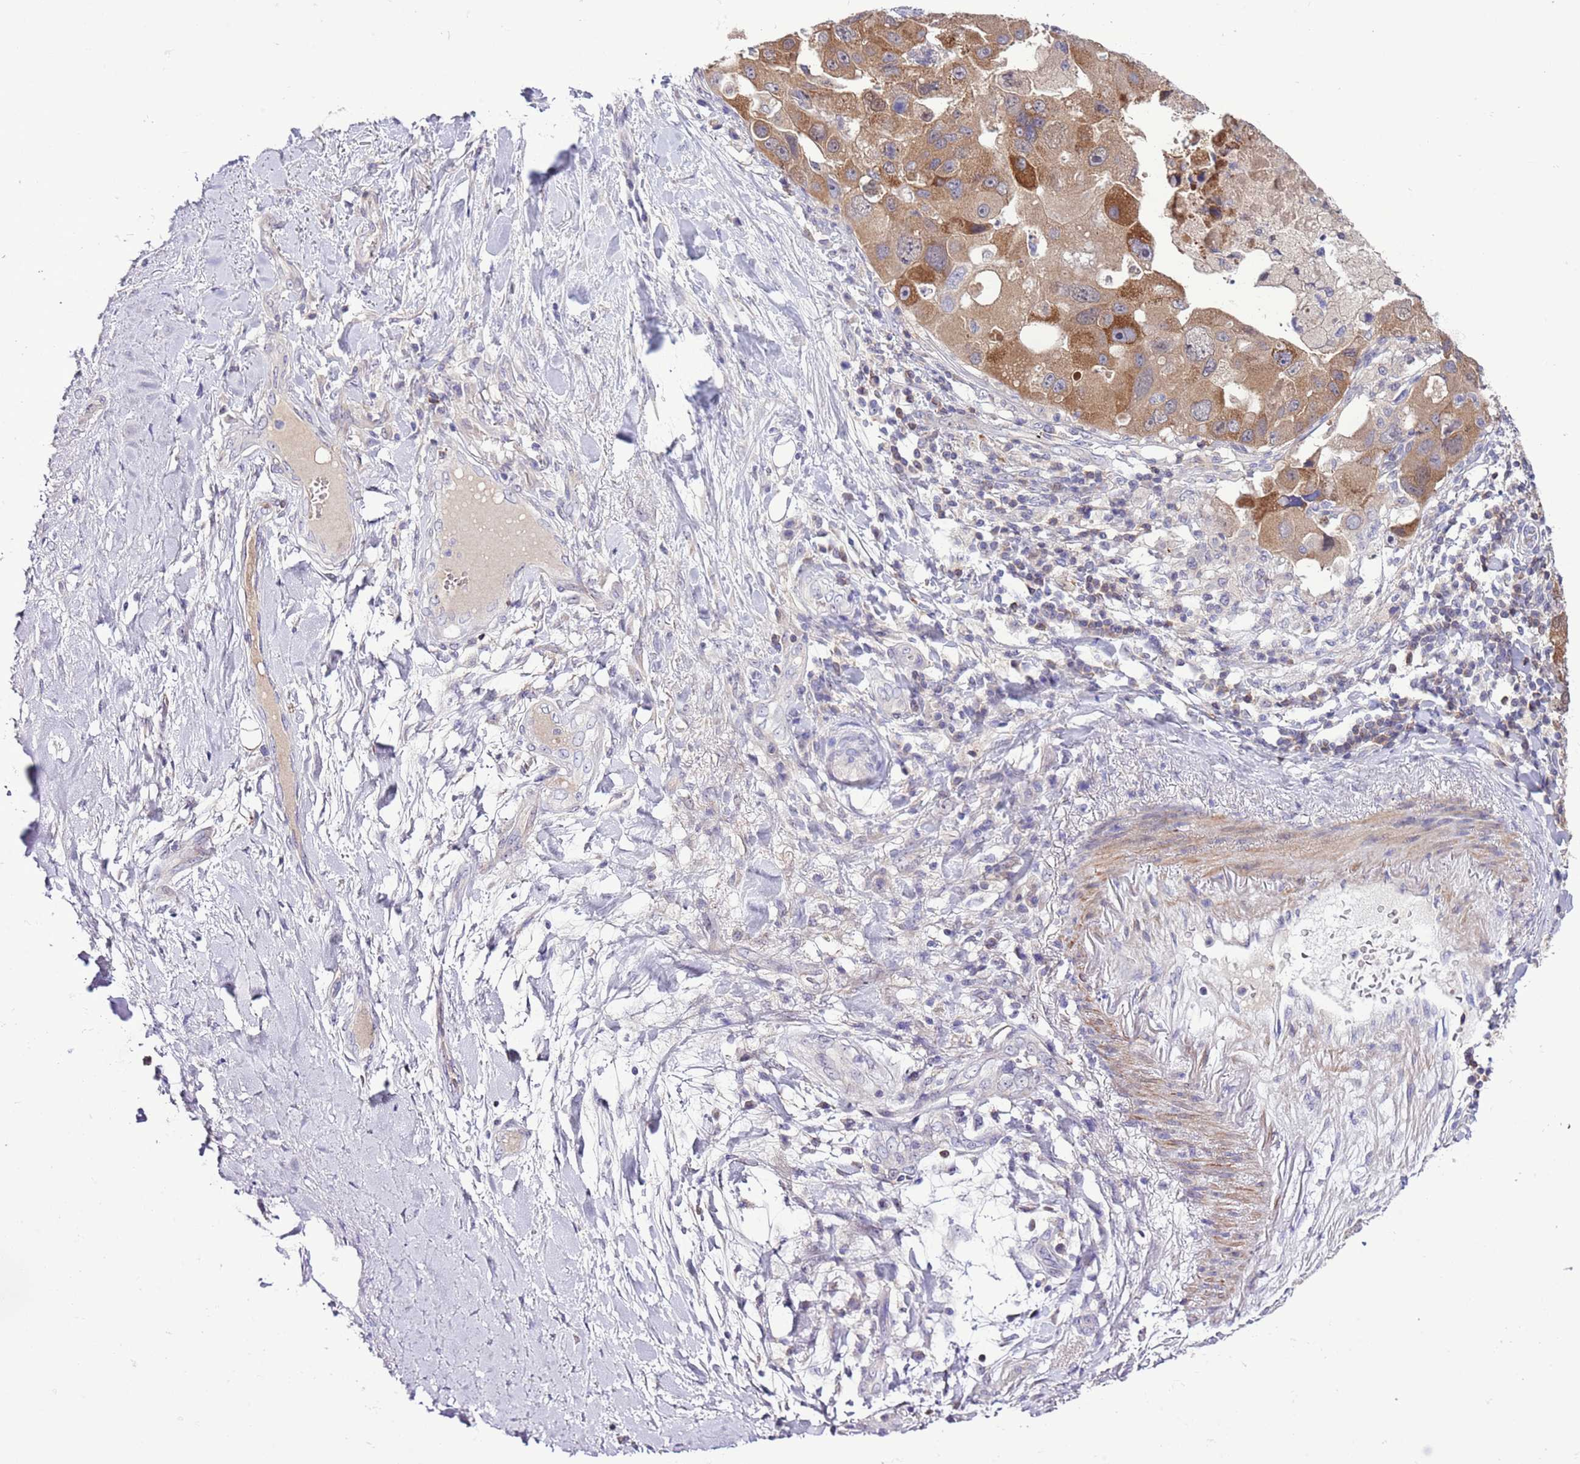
{"staining": {"intensity": "moderate", "quantity": ">75%", "location": "cytoplasmic/membranous"}, "tissue": "lung cancer", "cell_type": "Tumor cells", "image_type": "cancer", "snomed": [{"axis": "morphology", "description": "Adenocarcinoma, NOS"}, {"axis": "topography", "description": "Lung"}], "caption": "Tumor cells reveal medium levels of moderate cytoplasmic/membranous positivity in approximately >75% of cells in human lung adenocarcinoma.", "gene": "PRR32", "patient": {"sex": "female", "age": 54}}